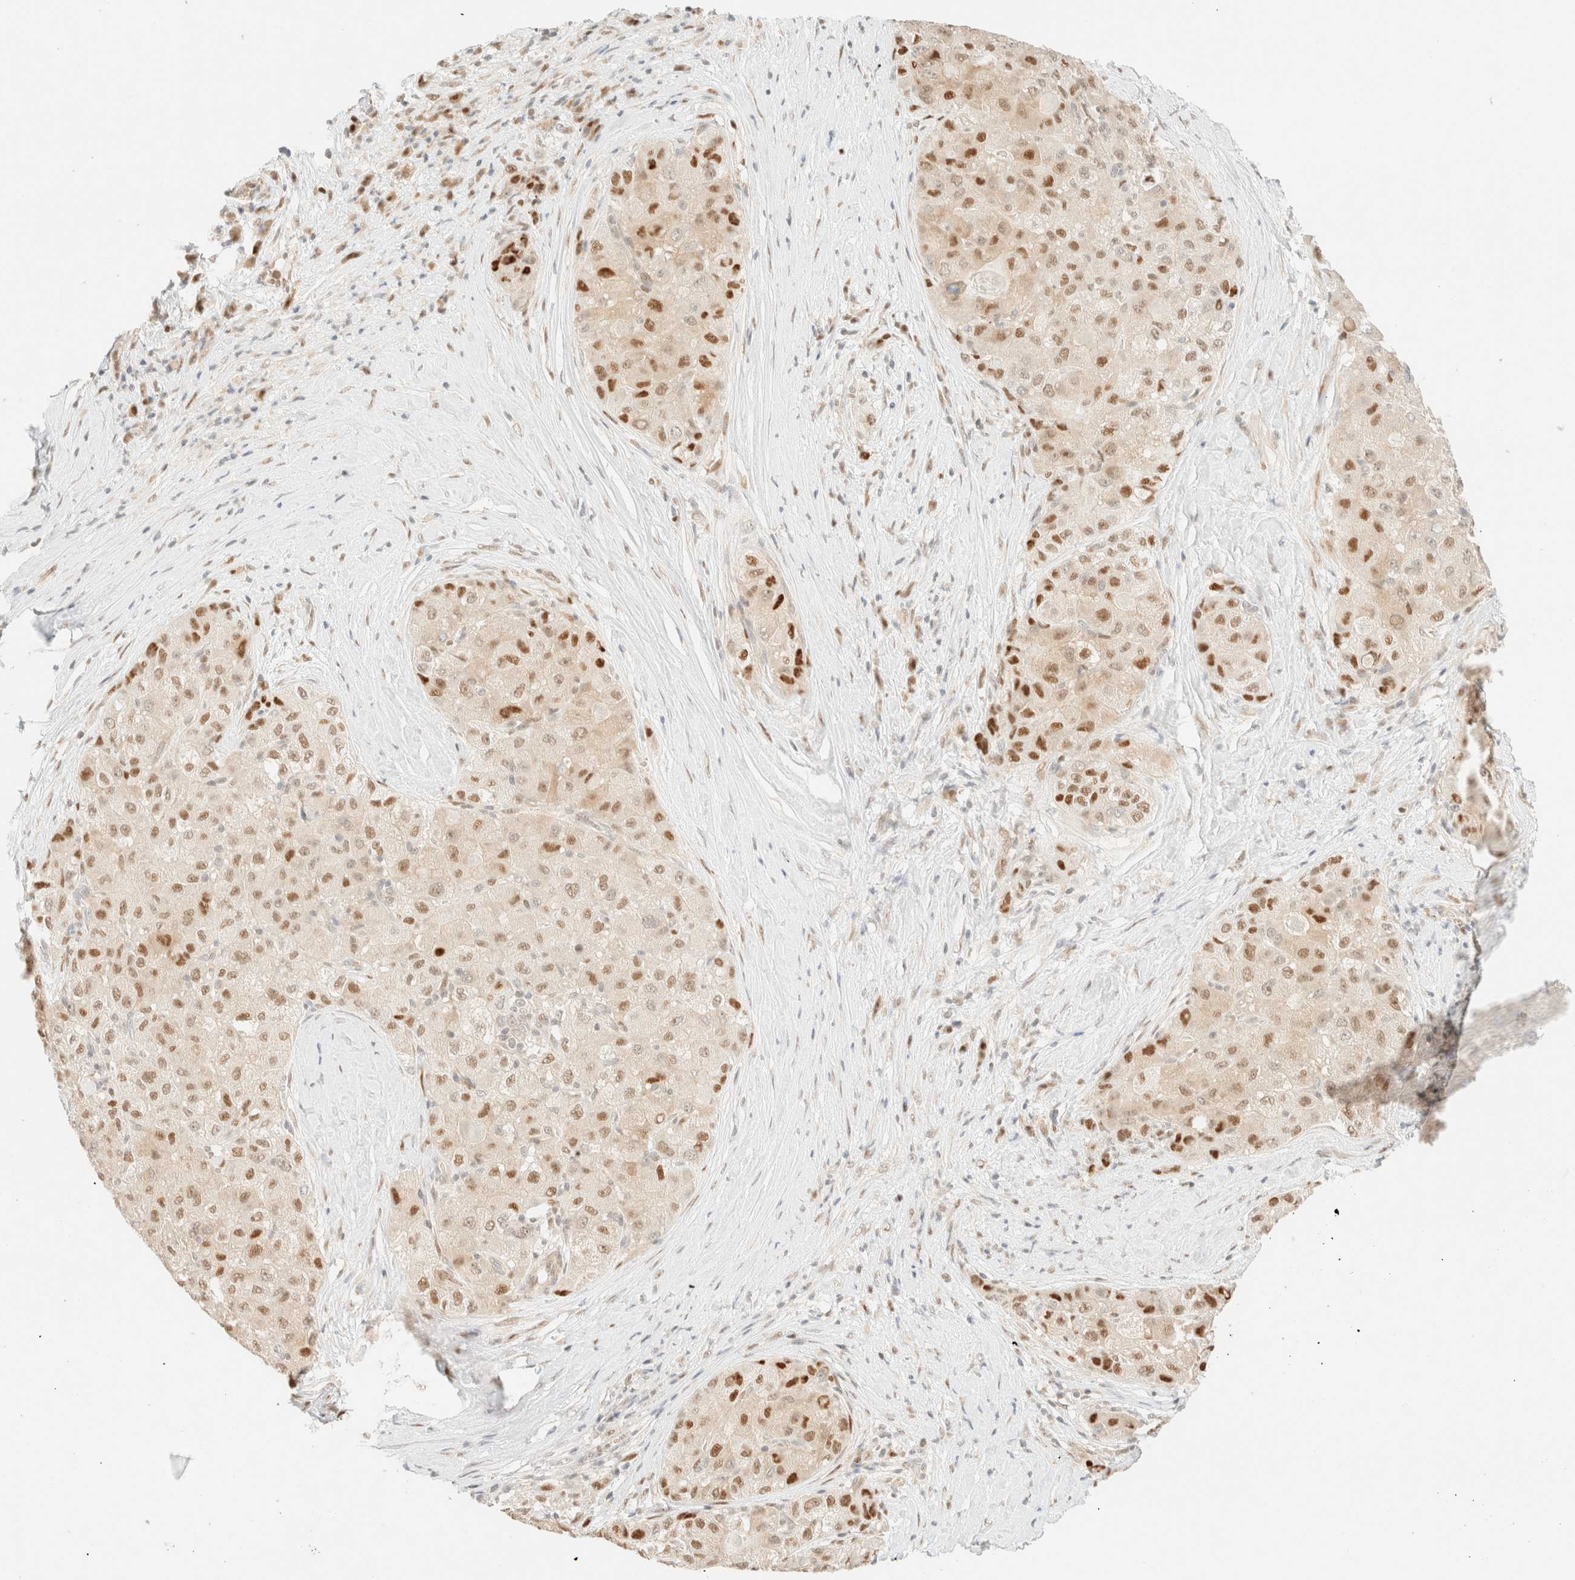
{"staining": {"intensity": "moderate", "quantity": ">75%", "location": "nuclear"}, "tissue": "liver cancer", "cell_type": "Tumor cells", "image_type": "cancer", "snomed": [{"axis": "morphology", "description": "Carcinoma, Hepatocellular, NOS"}, {"axis": "topography", "description": "Liver"}], "caption": "Immunohistochemical staining of human liver cancer shows medium levels of moderate nuclear protein staining in approximately >75% of tumor cells.", "gene": "TSR1", "patient": {"sex": "male", "age": 80}}